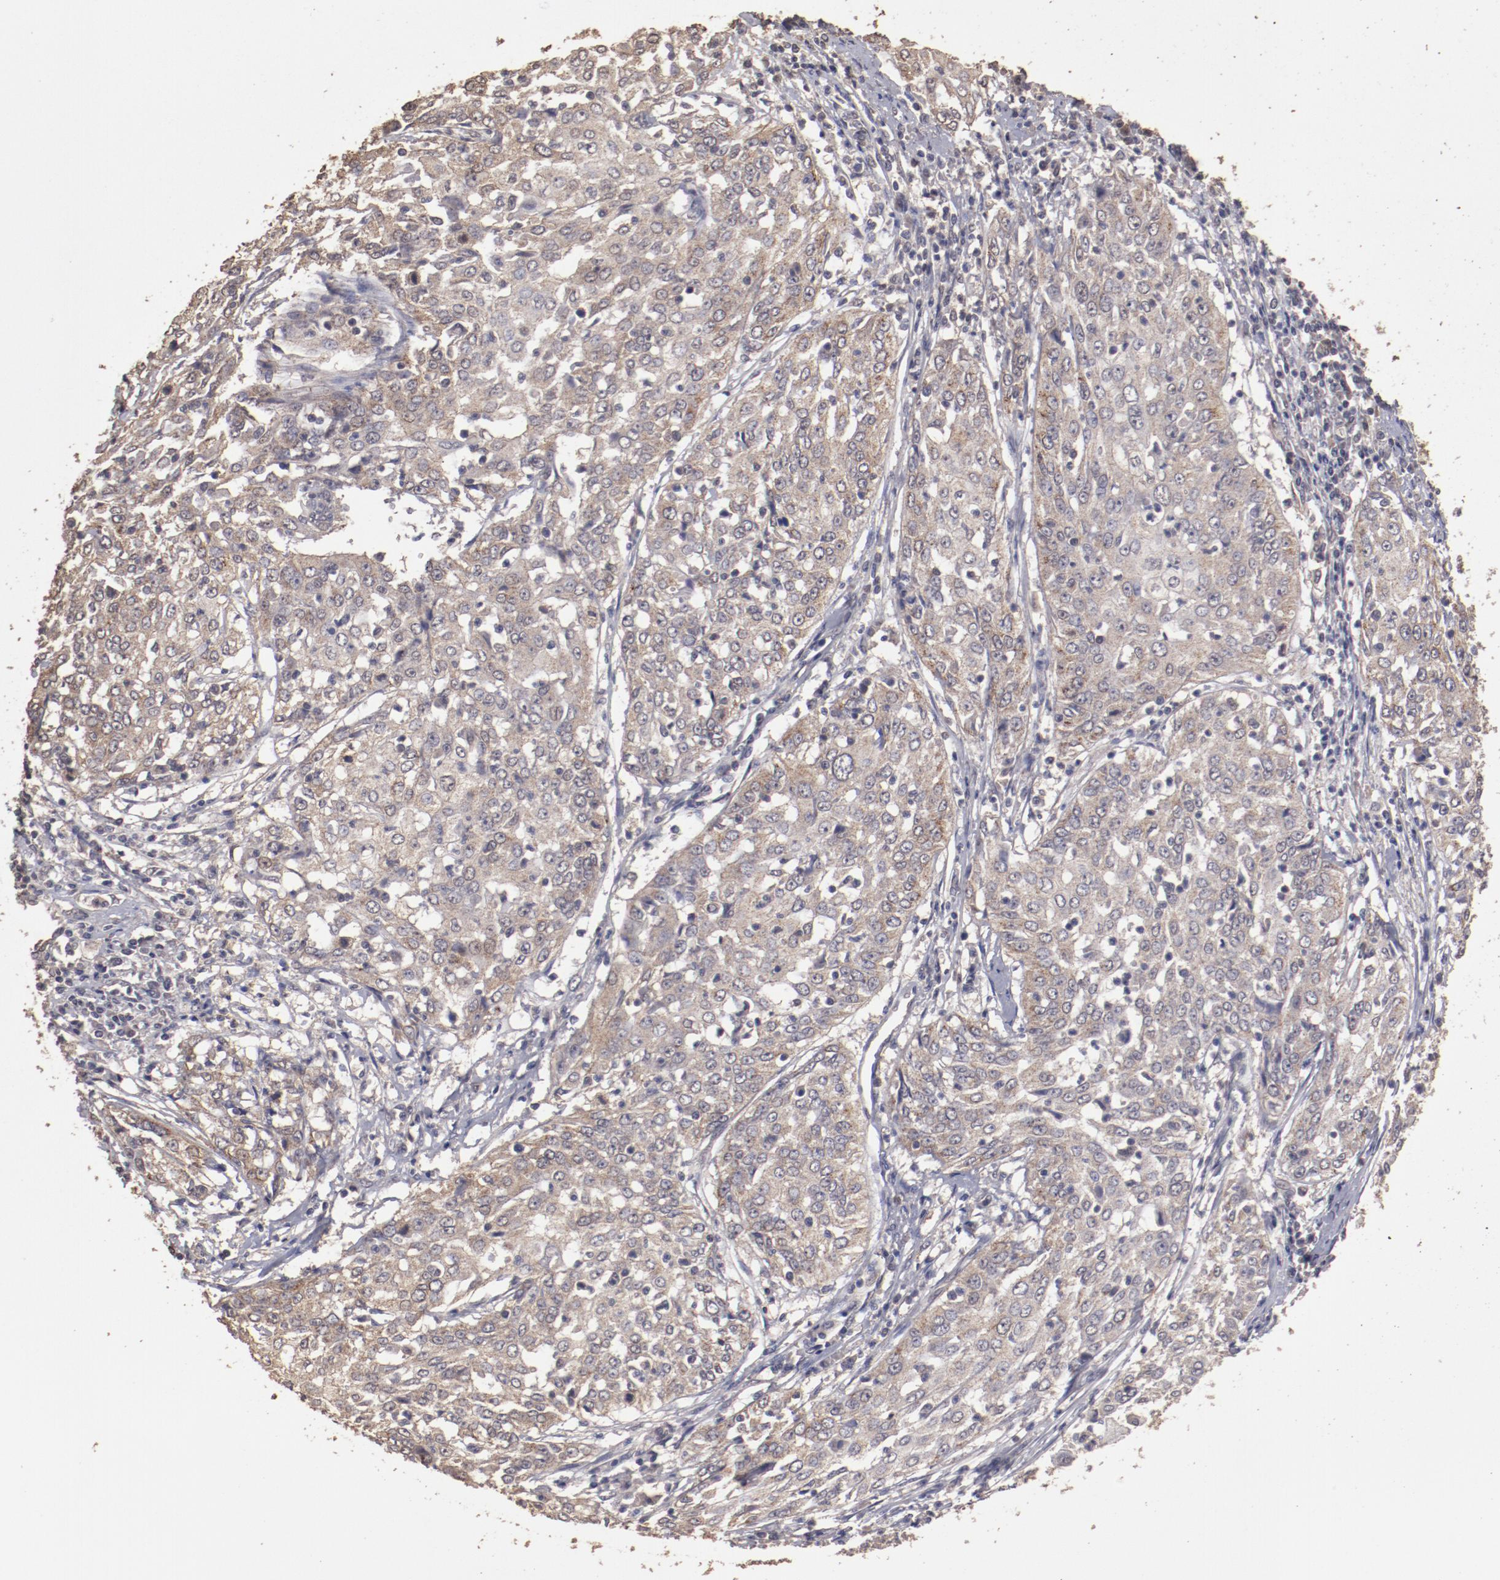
{"staining": {"intensity": "weak", "quantity": ">75%", "location": "cytoplasmic/membranous"}, "tissue": "cervical cancer", "cell_type": "Tumor cells", "image_type": "cancer", "snomed": [{"axis": "morphology", "description": "Squamous cell carcinoma, NOS"}, {"axis": "topography", "description": "Cervix"}], "caption": "This is a photomicrograph of immunohistochemistry (IHC) staining of cervical cancer, which shows weak positivity in the cytoplasmic/membranous of tumor cells.", "gene": "FAT1", "patient": {"sex": "female", "age": 39}}